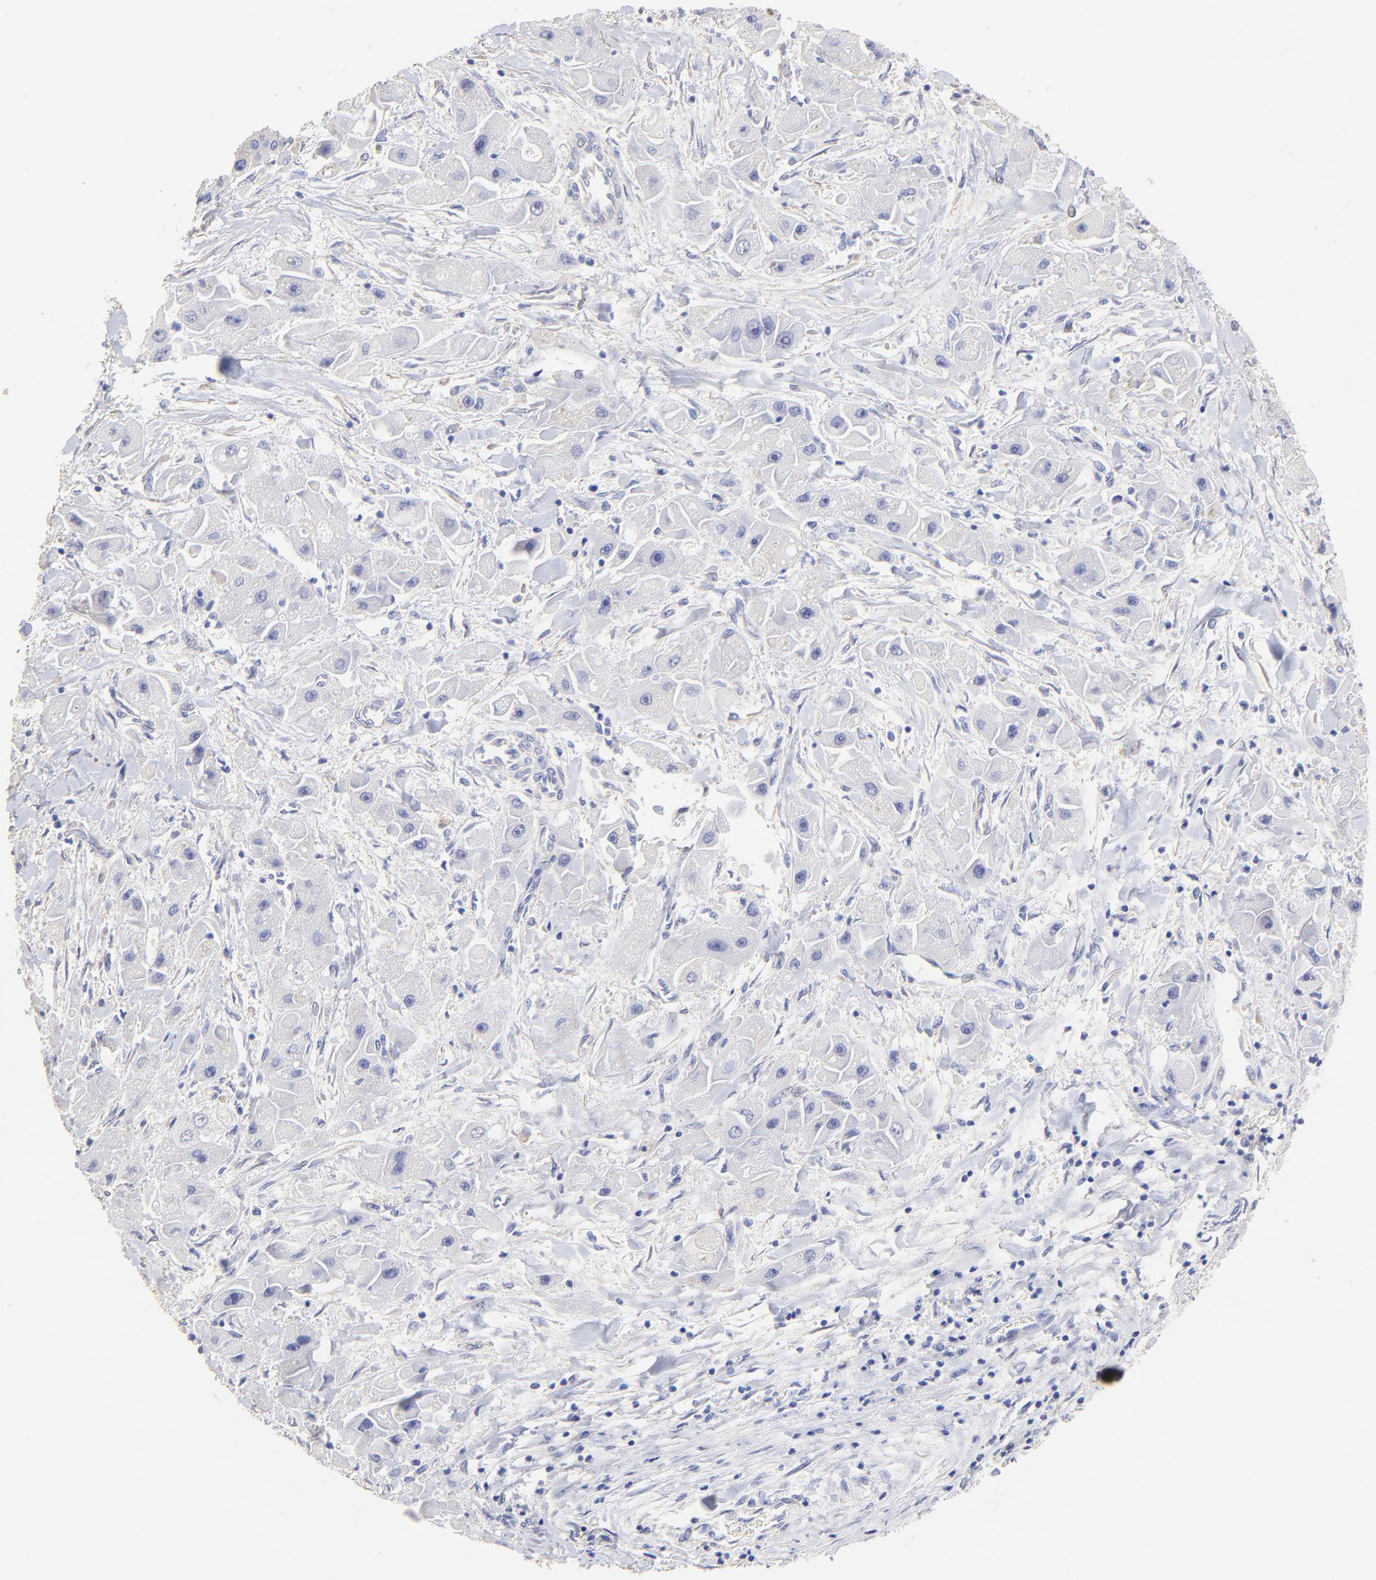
{"staining": {"intensity": "negative", "quantity": "none", "location": "none"}, "tissue": "liver cancer", "cell_type": "Tumor cells", "image_type": "cancer", "snomed": [{"axis": "morphology", "description": "Carcinoma, Hepatocellular, NOS"}, {"axis": "topography", "description": "Liver"}], "caption": "An IHC photomicrograph of liver cancer is shown. There is no staining in tumor cells of liver cancer. The staining is performed using DAB (3,3'-diaminobenzidine) brown chromogen with nuclei counter-stained in using hematoxylin.", "gene": "ACTRT1", "patient": {"sex": "male", "age": 24}}